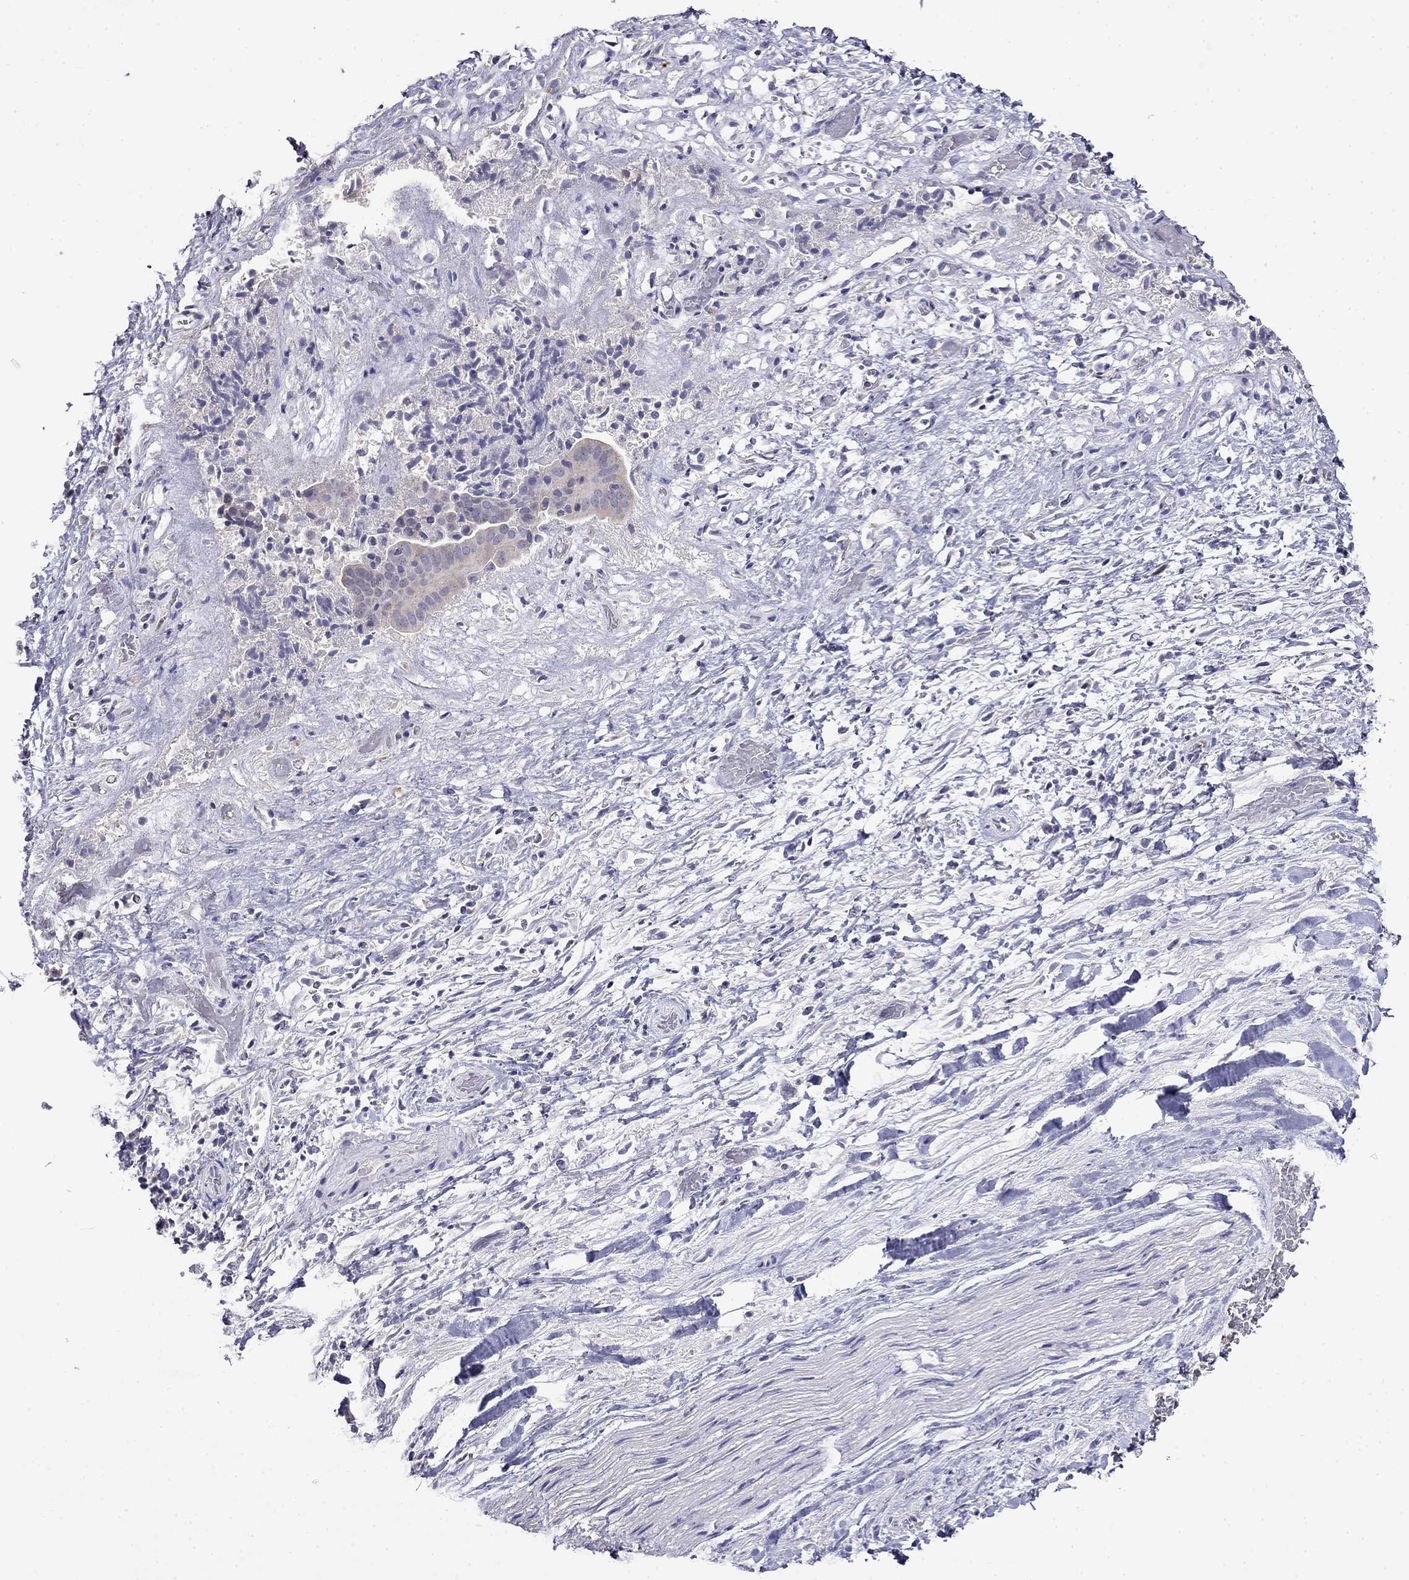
{"staining": {"intensity": "negative", "quantity": "none", "location": "none"}, "tissue": "liver cancer", "cell_type": "Tumor cells", "image_type": "cancer", "snomed": [{"axis": "morphology", "description": "Cholangiocarcinoma"}, {"axis": "topography", "description": "Liver"}], "caption": "Tumor cells show no significant protein staining in liver cancer. (DAB immunohistochemistry with hematoxylin counter stain).", "gene": "GUCA1B", "patient": {"sex": "female", "age": 52}}